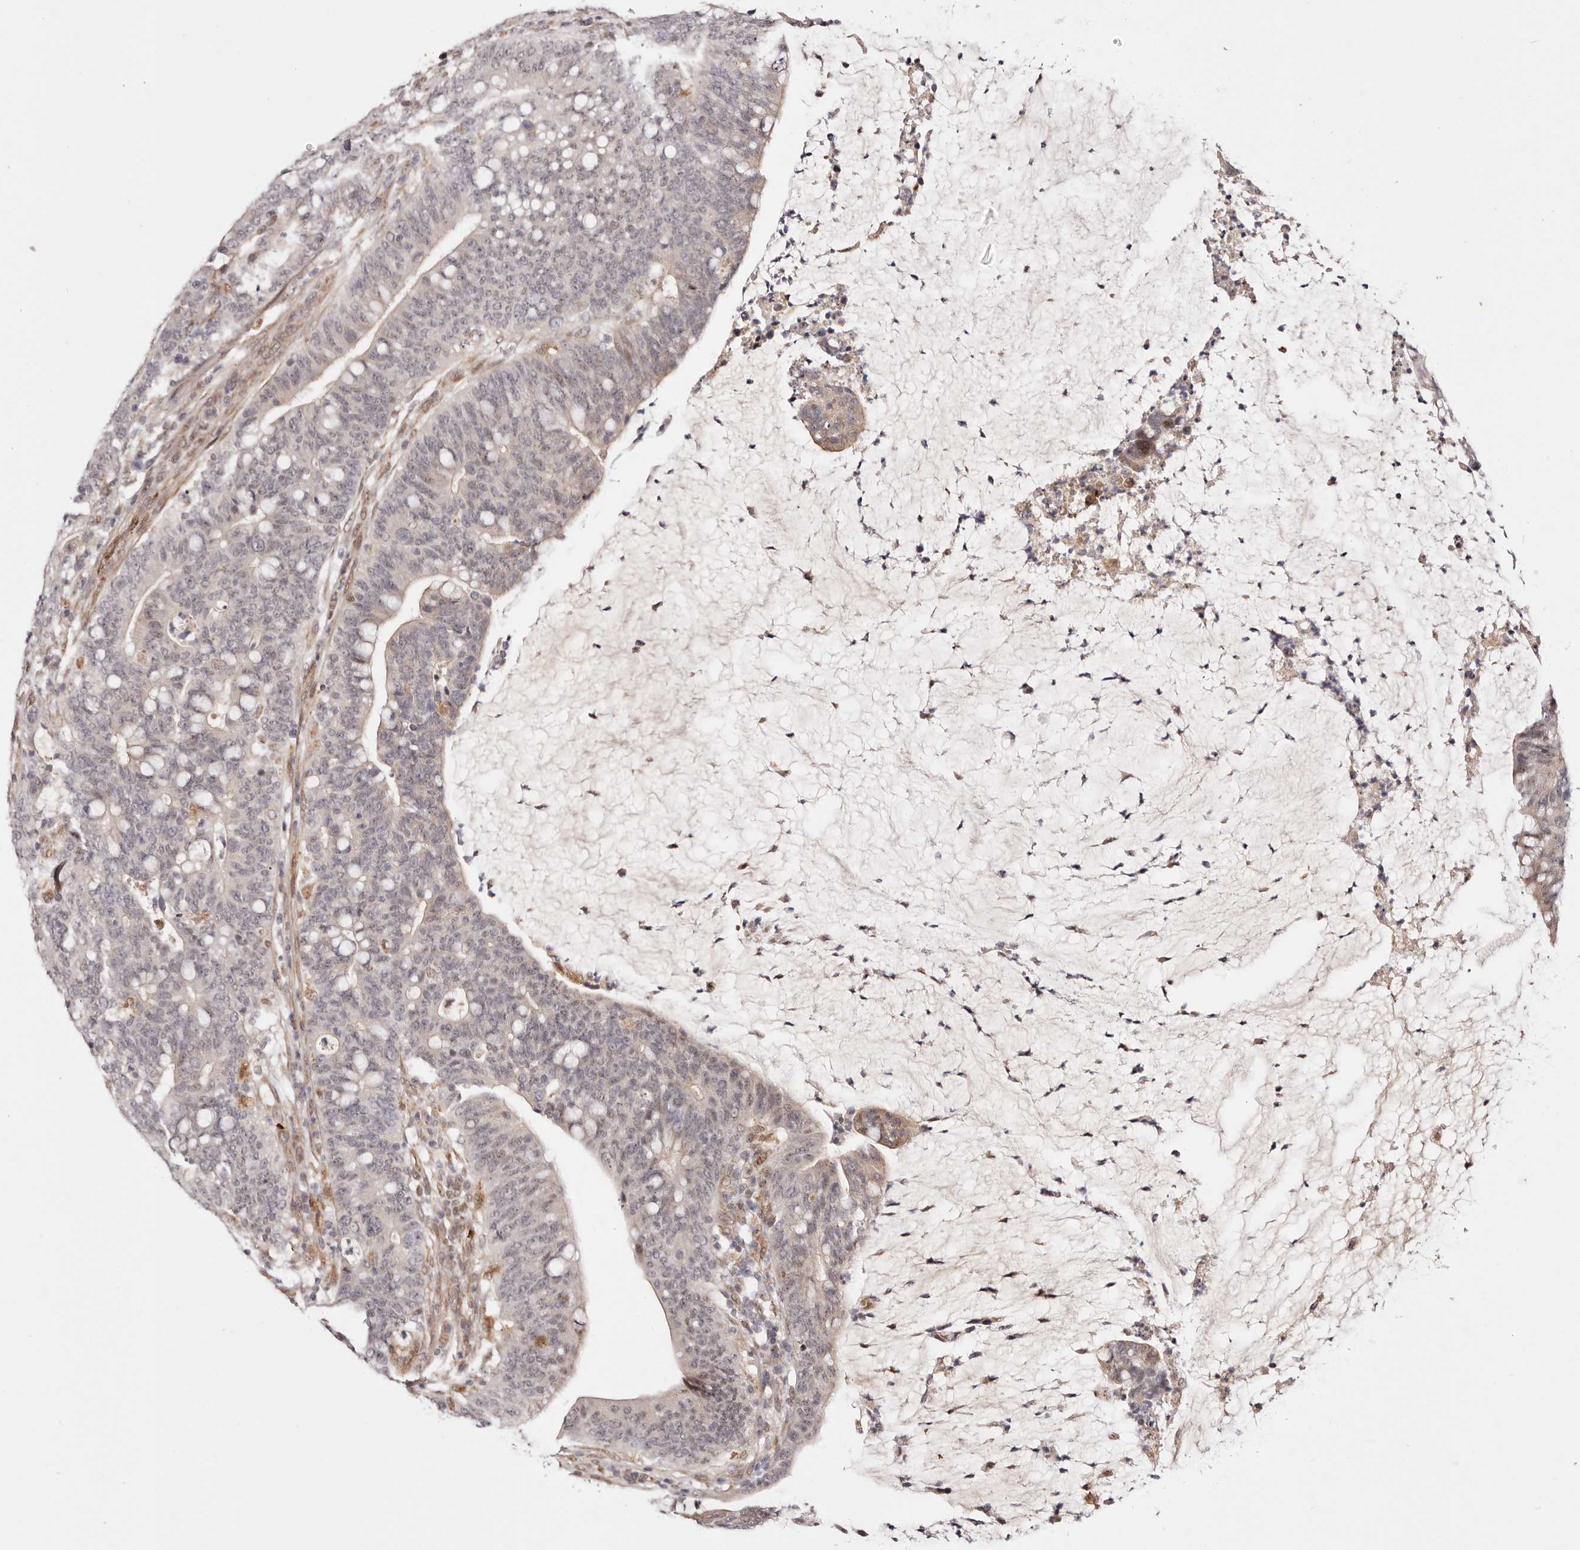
{"staining": {"intensity": "weak", "quantity": "<25%", "location": "nuclear"}, "tissue": "colorectal cancer", "cell_type": "Tumor cells", "image_type": "cancer", "snomed": [{"axis": "morphology", "description": "Adenocarcinoma, NOS"}, {"axis": "topography", "description": "Colon"}], "caption": "The immunohistochemistry (IHC) image has no significant expression in tumor cells of colorectal cancer (adenocarcinoma) tissue.", "gene": "WRN", "patient": {"sex": "female", "age": 66}}